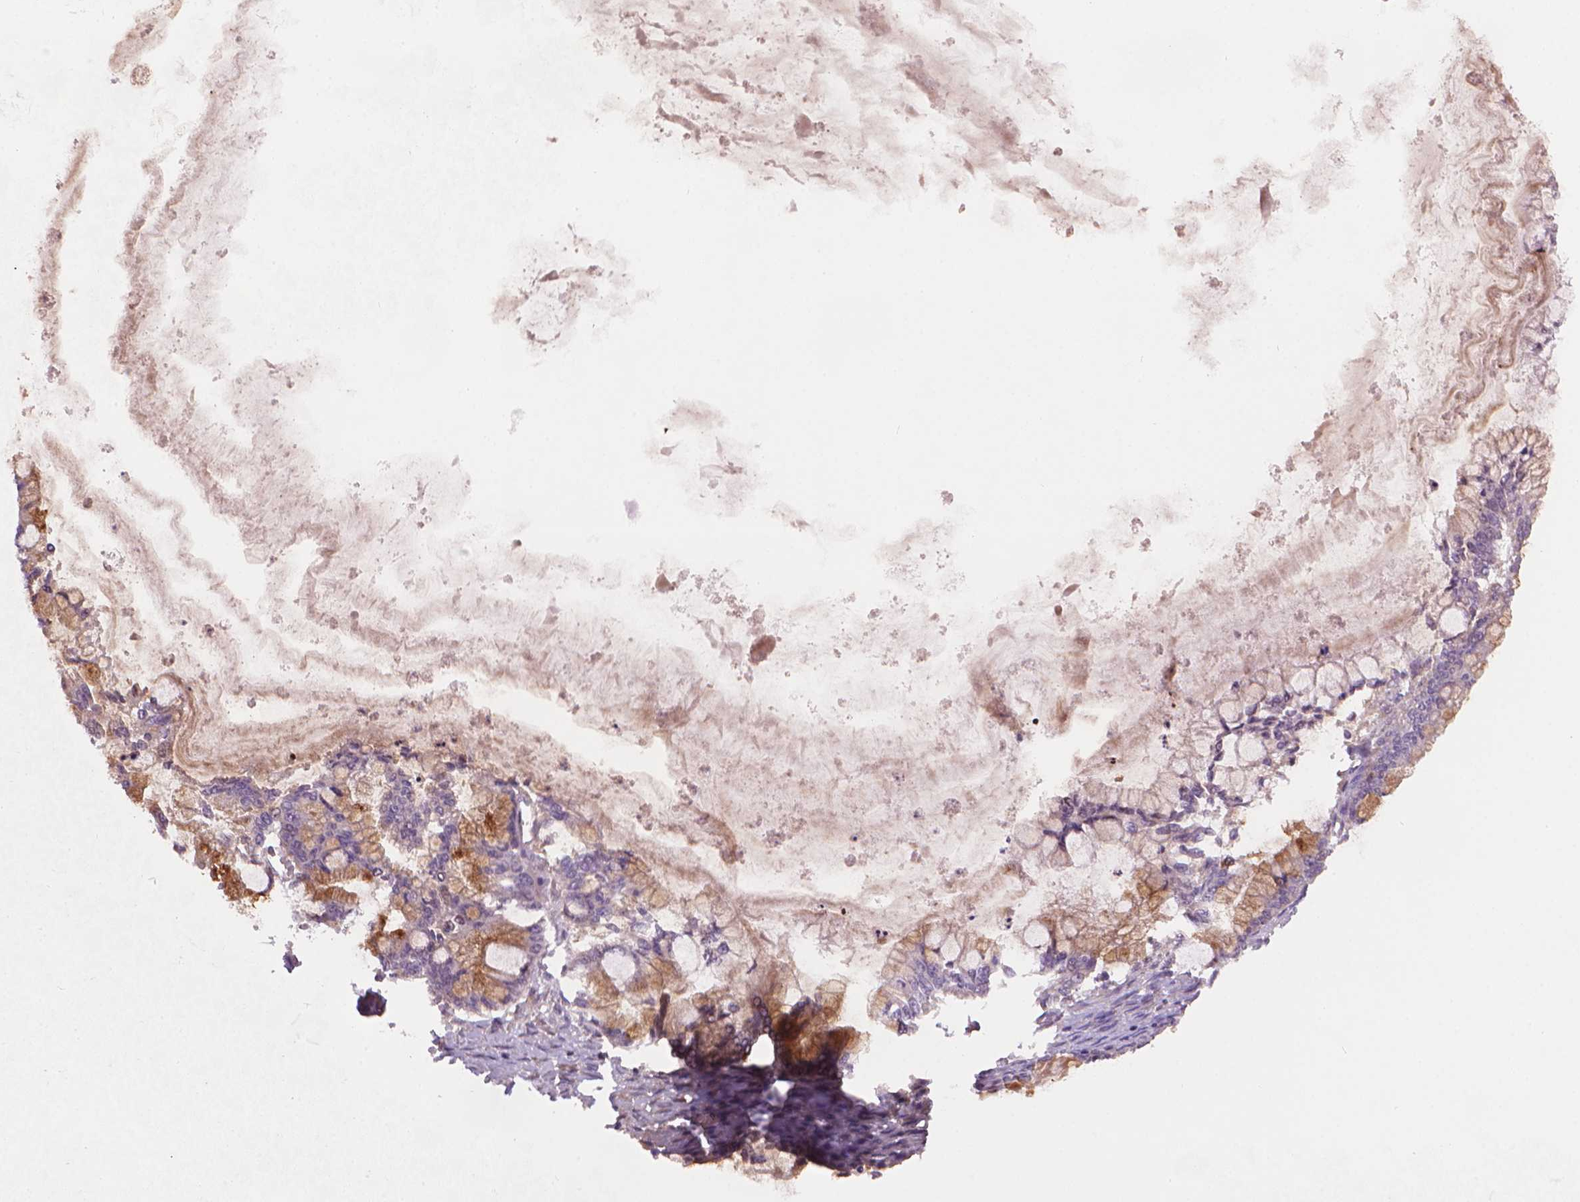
{"staining": {"intensity": "moderate", "quantity": "<25%", "location": "cytoplasmic/membranous"}, "tissue": "ovarian cancer", "cell_type": "Tumor cells", "image_type": "cancer", "snomed": [{"axis": "morphology", "description": "Cystadenocarcinoma, mucinous, NOS"}, {"axis": "topography", "description": "Ovary"}], "caption": "Mucinous cystadenocarcinoma (ovarian) tissue demonstrates moderate cytoplasmic/membranous expression in about <25% of tumor cells", "gene": "AMMECR1", "patient": {"sex": "female", "age": 67}}